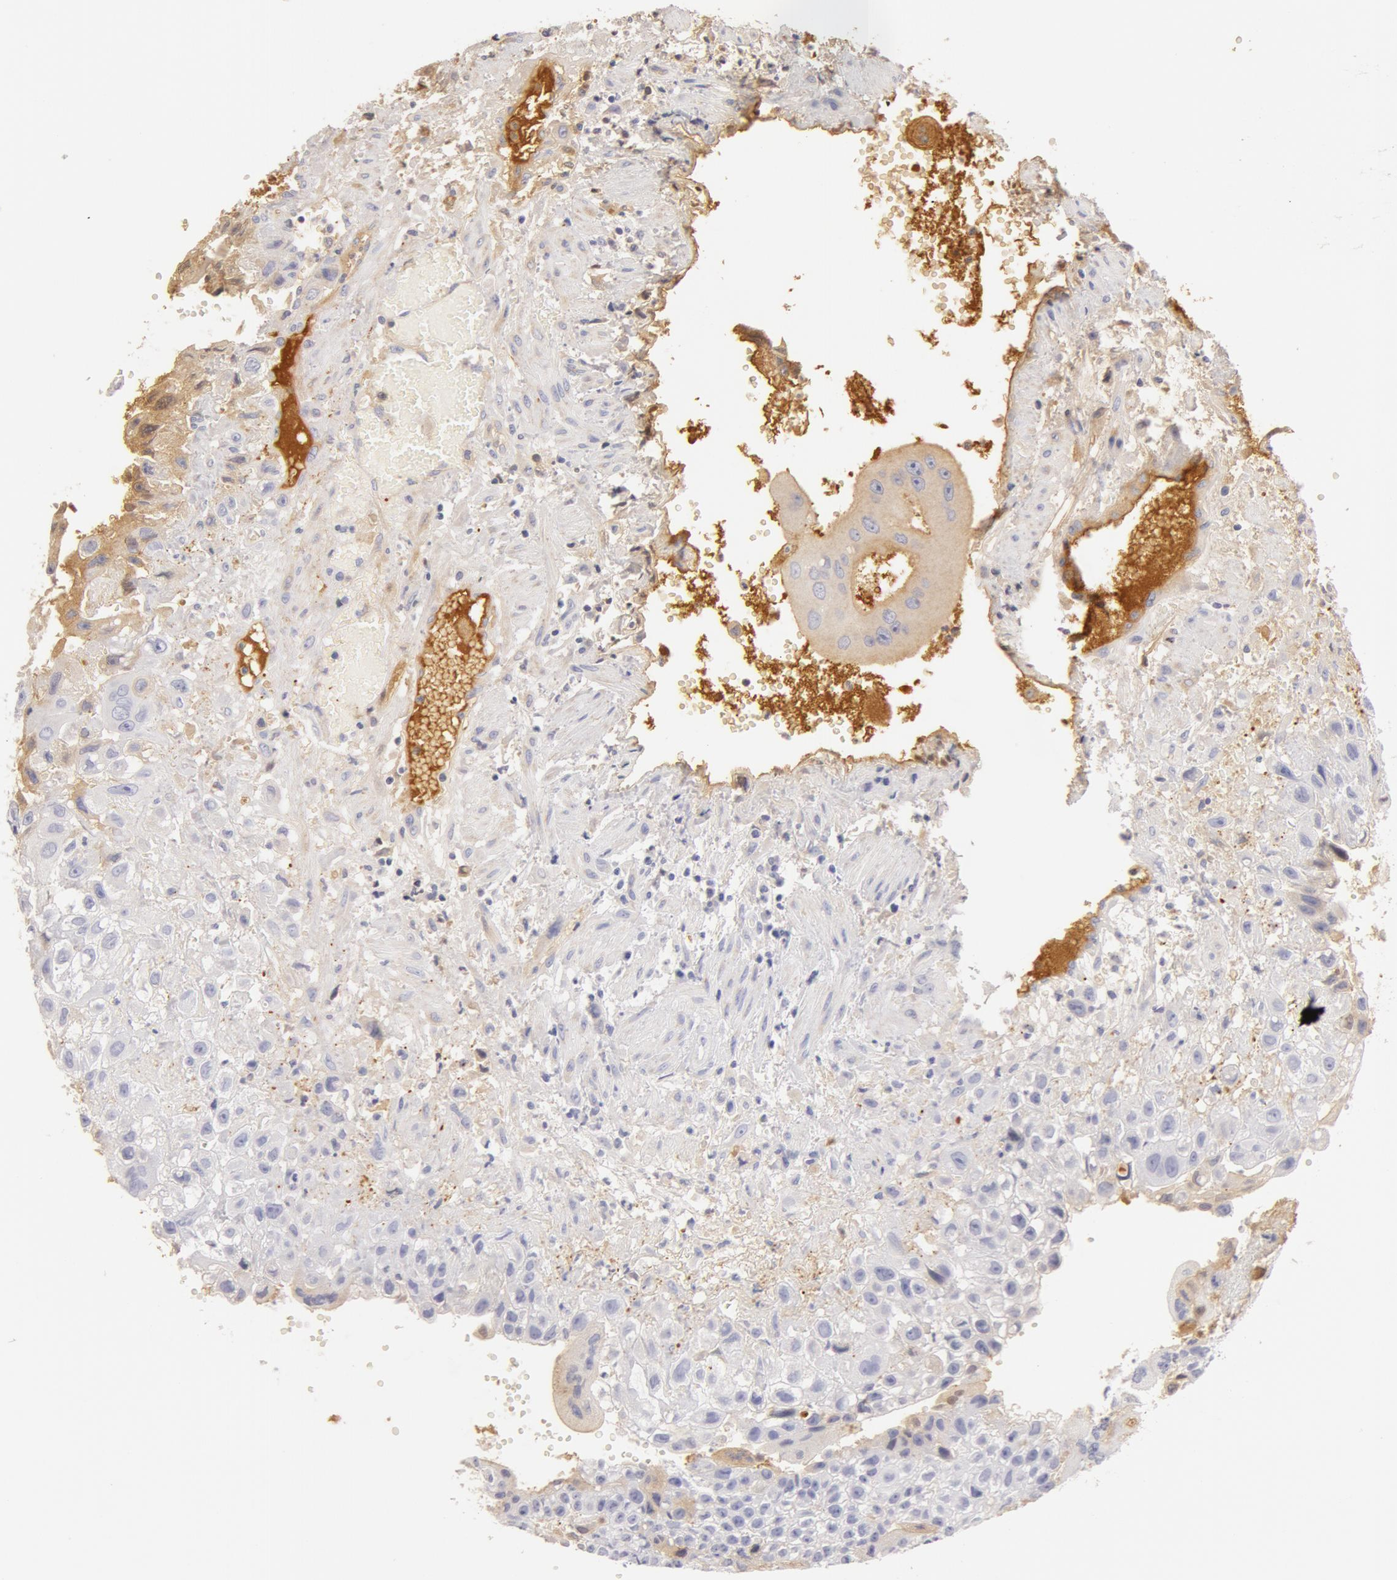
{"staining": {"intensity": "weak", "quantity": "25%-75%", "location": "cytoplasmic/membranous"}, "tissue": "placenta", "cell_type": "Decidual cells", "image_type": "normal", "snomed": [{"axis": "morphology", "description": "Normal tissue, NOS"}, {"axis": "topography", "description": "Placenta"}], "caption": "Brown immunohistochemical staining in unremarkable human placenta reveals weak cytoplasmic/membranous positivity in approximately 25%-75% of decidual cells. (brown staining indicates protein expression, while blue staining denotes nuclei).", "gene": "GC", "patient": {"sex": "female", "age": 34}}